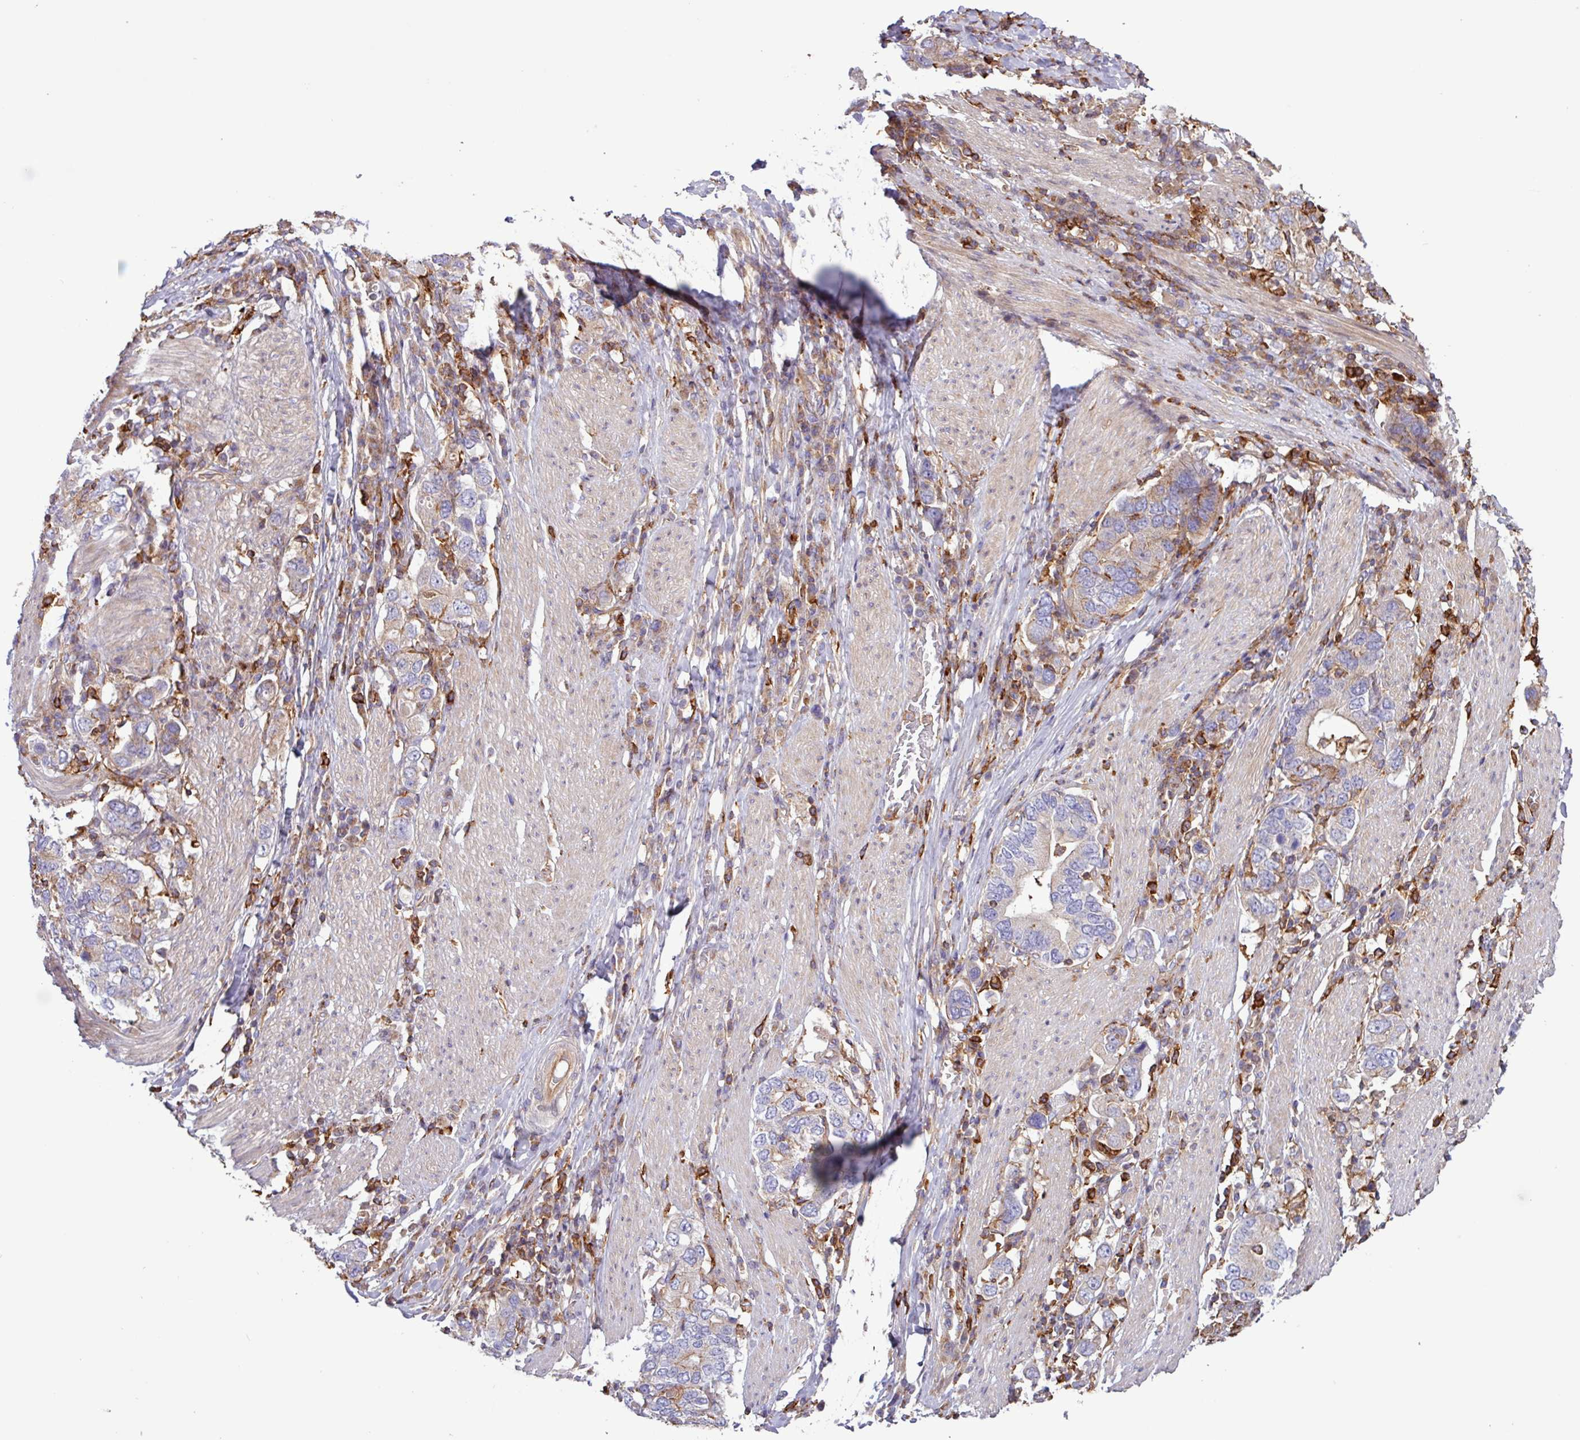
{"staining": {"intensity": "weak", "quantity": "25%-75%", "location": "cytoplasmic/membranous"}, "tissue": "stomach cancer", "cell_type": "Tumor cells", "image_type": "cancer", "snomed": [{"axis": "morphology", "description": "Adenocarcinoma, NOS"}, {"axis": "topography", "description": "Stomach, upper"}, {"axis": "topography", "description": "Stomach"}], "caption": "Immunohistochemical staining of human stomach cancer (adenocarcinoma) demonstrates low levels of weak cytoplasmic/membranous protein staining in about 25%-75% of tumor cells. The staining is performed using DAB brown chromogen to label protein expression. The nuclei are counter-stained blue using hematoxylin.", "gene": "ACTR3", "patient": {"sex": "male", "age": 62}}